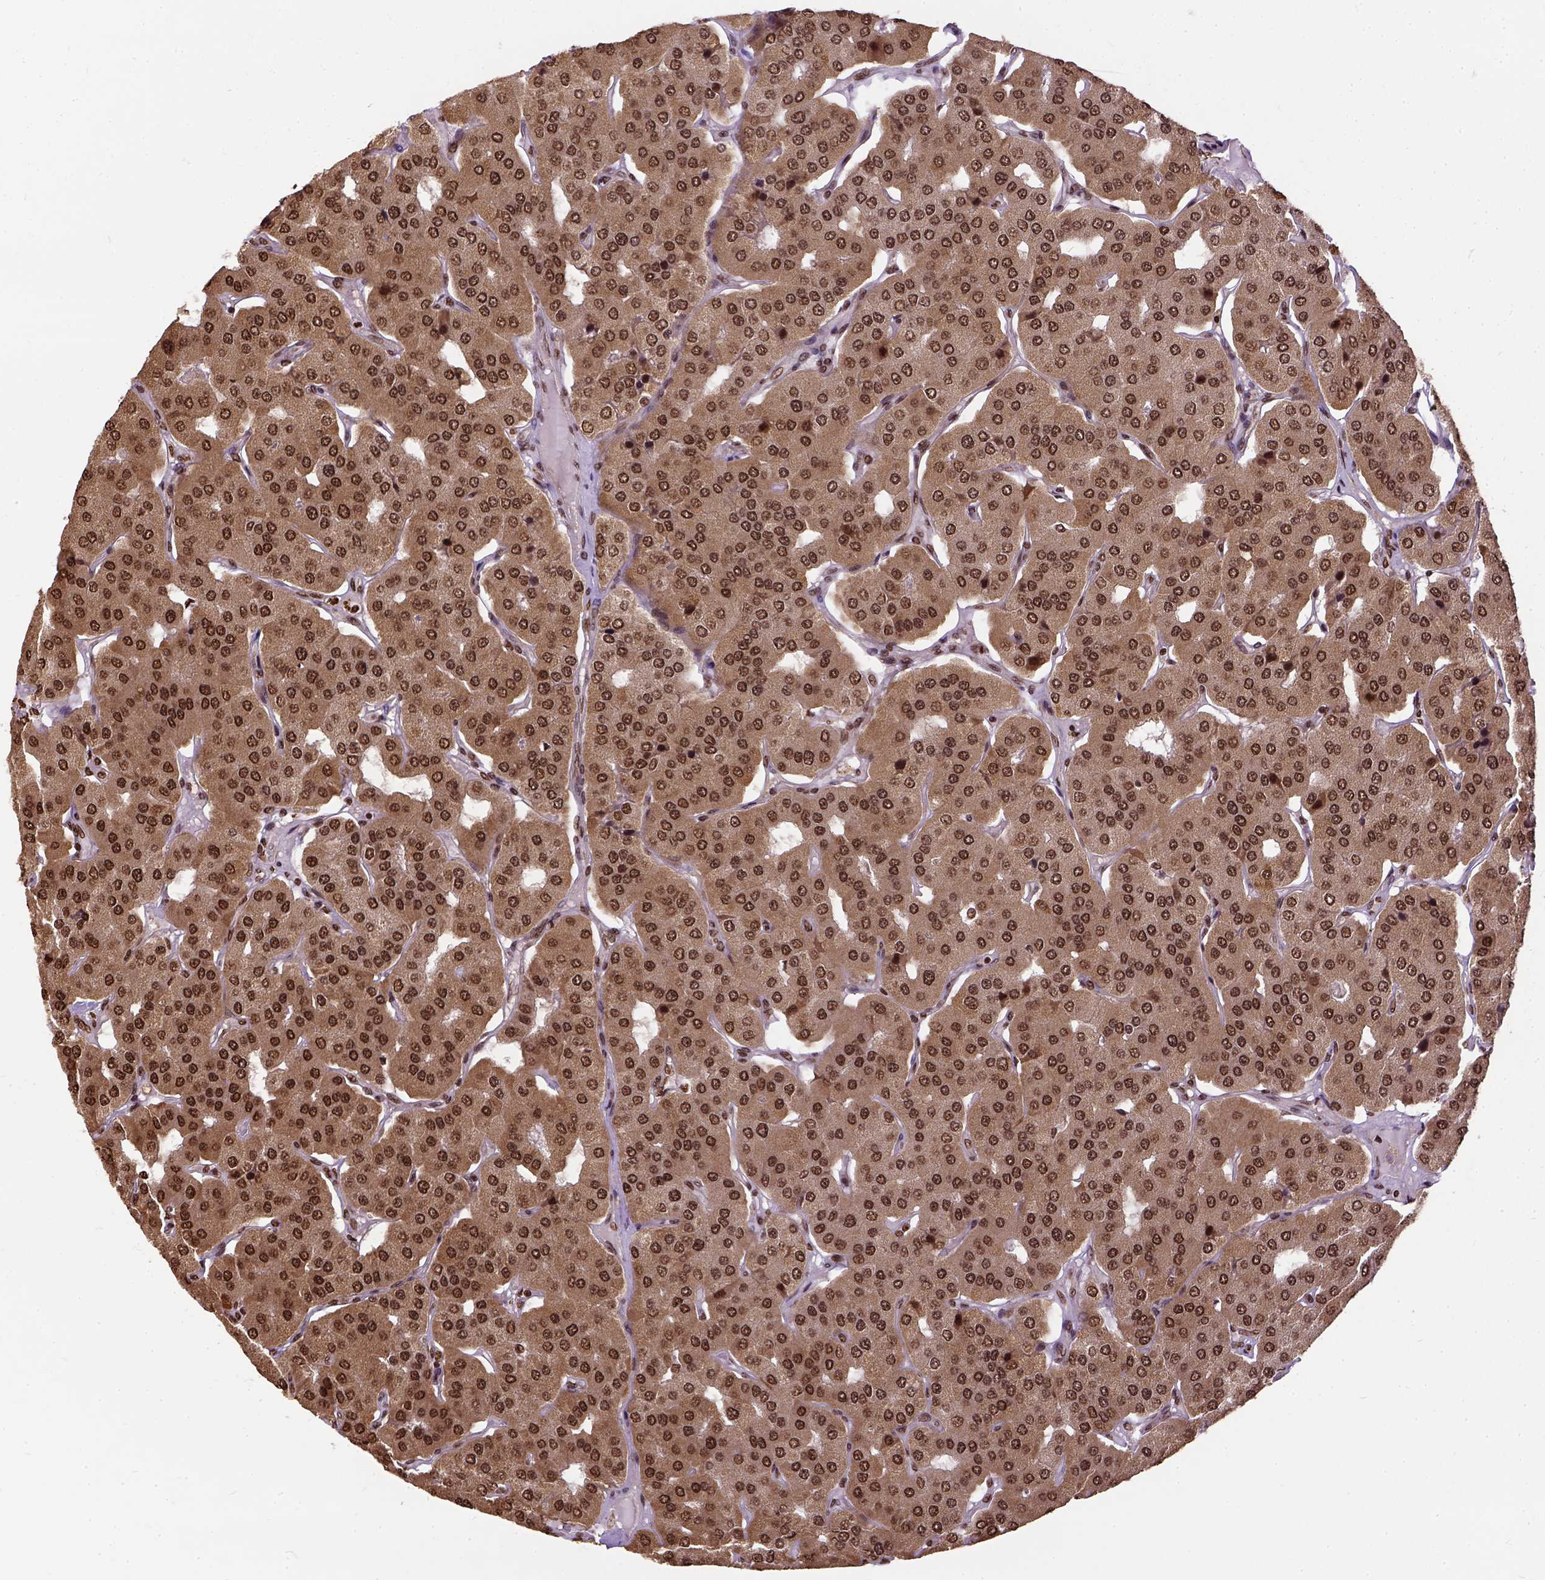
{"staining": {"intensity": "strong", "quantity": ">75%", "location": "nuclear"}, "tissue": "parathyroid gland", "cell_type": "Glandular cells", "image_type": "normal", "snomed": [{"axis": "morphology", "description": "Normal tissue, NOS"}, {"axis": "morphology", "description": "Adenoma, NOS"}, {"axis": "topography", "description": "Parathyroid gland"}], "caption": "Glandular cells show high levels of strong nuclear positivity in about >75% of cells in benign parathyroid gland.", "gene": "NACC1", "patient": {"sex": "female", "age": 86}}